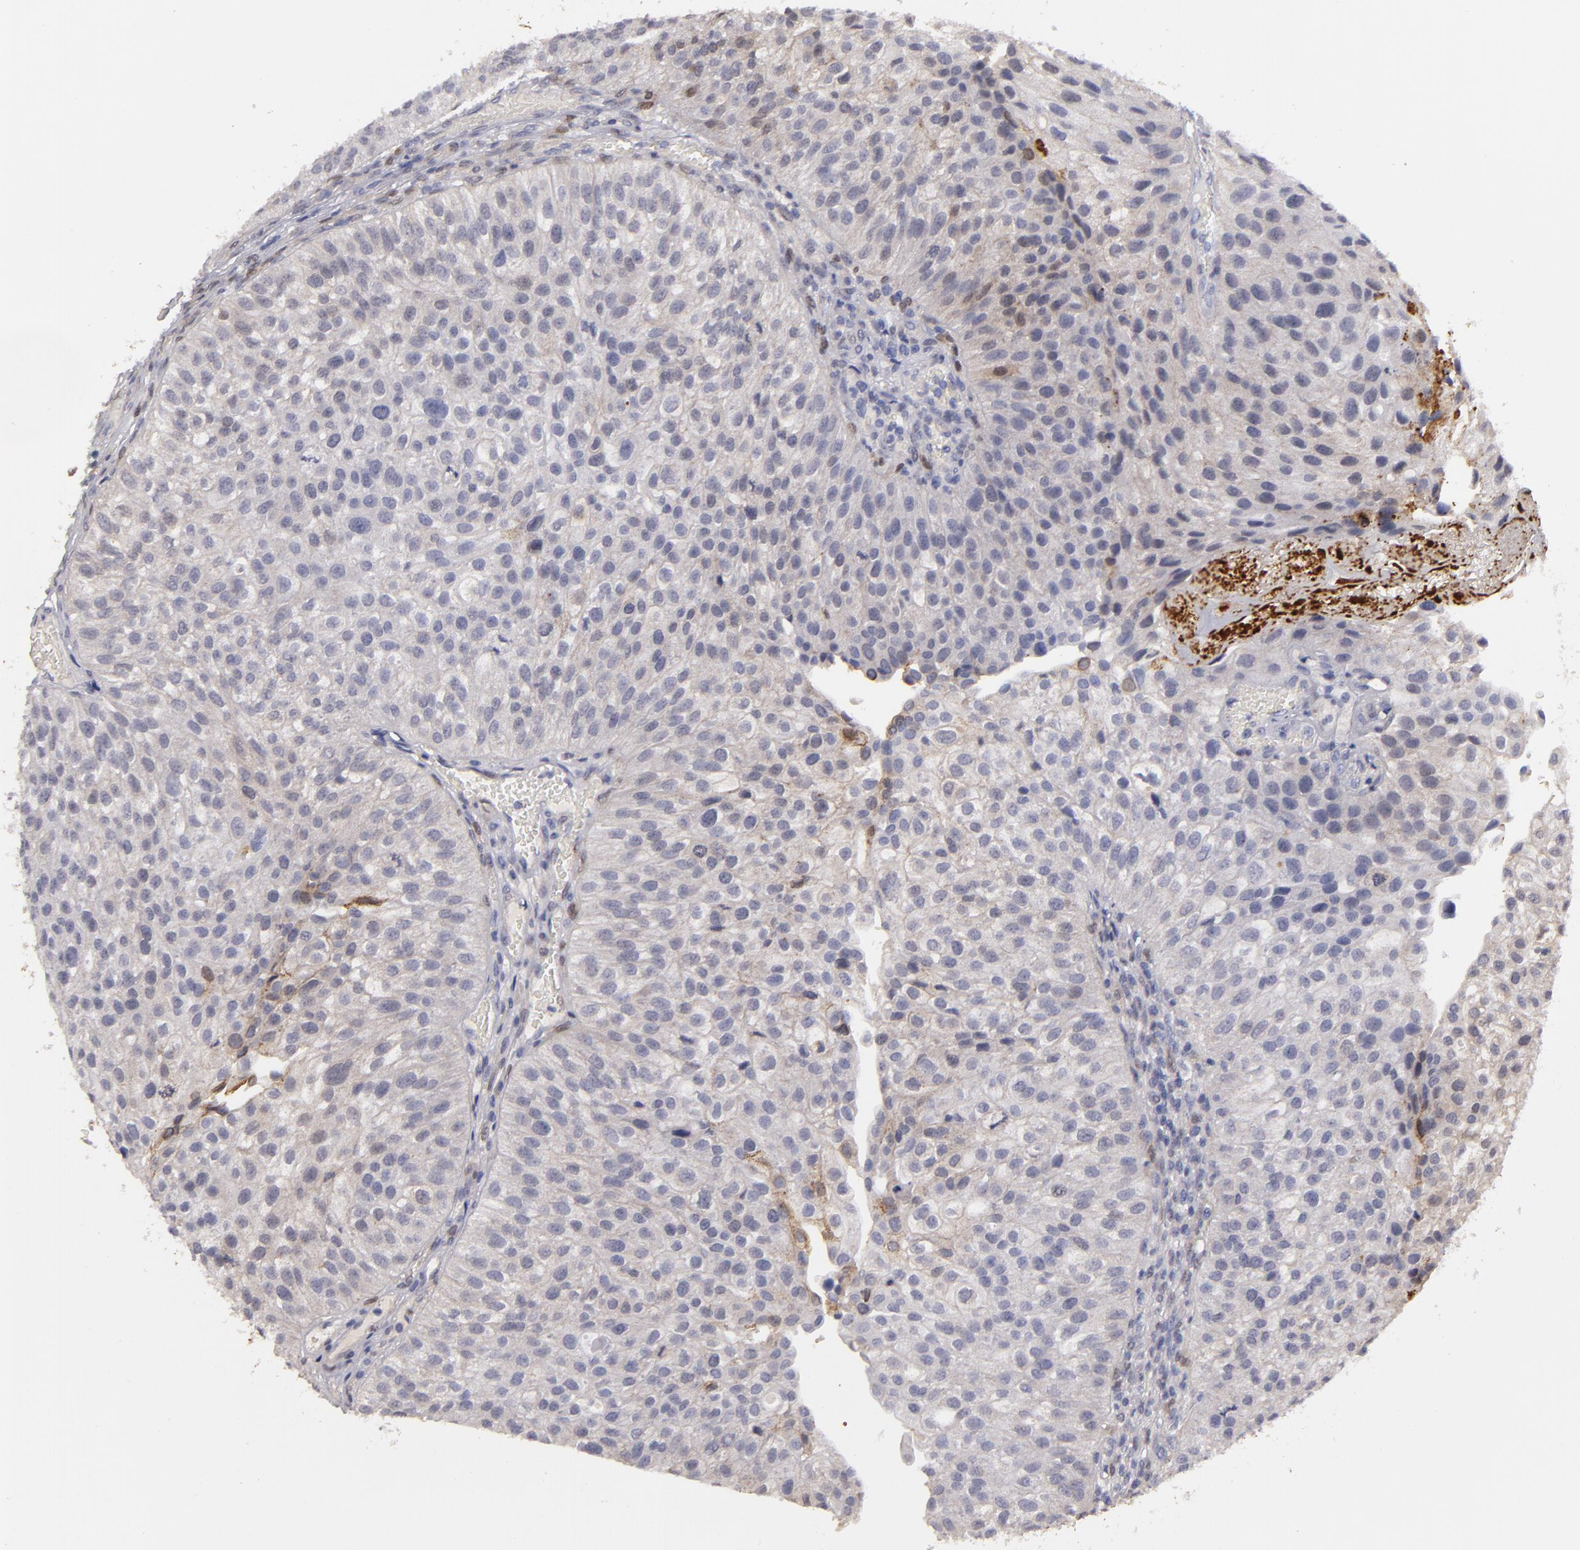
{"staining": {"intensity": "negative", "quantity": "none", "location": "none"}, "tissue": "urothelial cancer", "cell_type": "Tumor cells", "image_type": "cancer", "snomed": [{"axis": "morphology", "description": "Urothelial carcinoma, Low grade"}, {"axis": "topography", "description": "Urinary bladder"}], "caption": "Immunohistochemistry (IHC) image of human urothelial carcinoma (low-grade) stained for a protein (brown), which reveals no positivity in tumor cells. The staining is performed using DAB brown chromogen with nuclei counter-stained in using hematoxylin.", "gene": "EFS", "patient": {"sex": "female", "age": 89}}